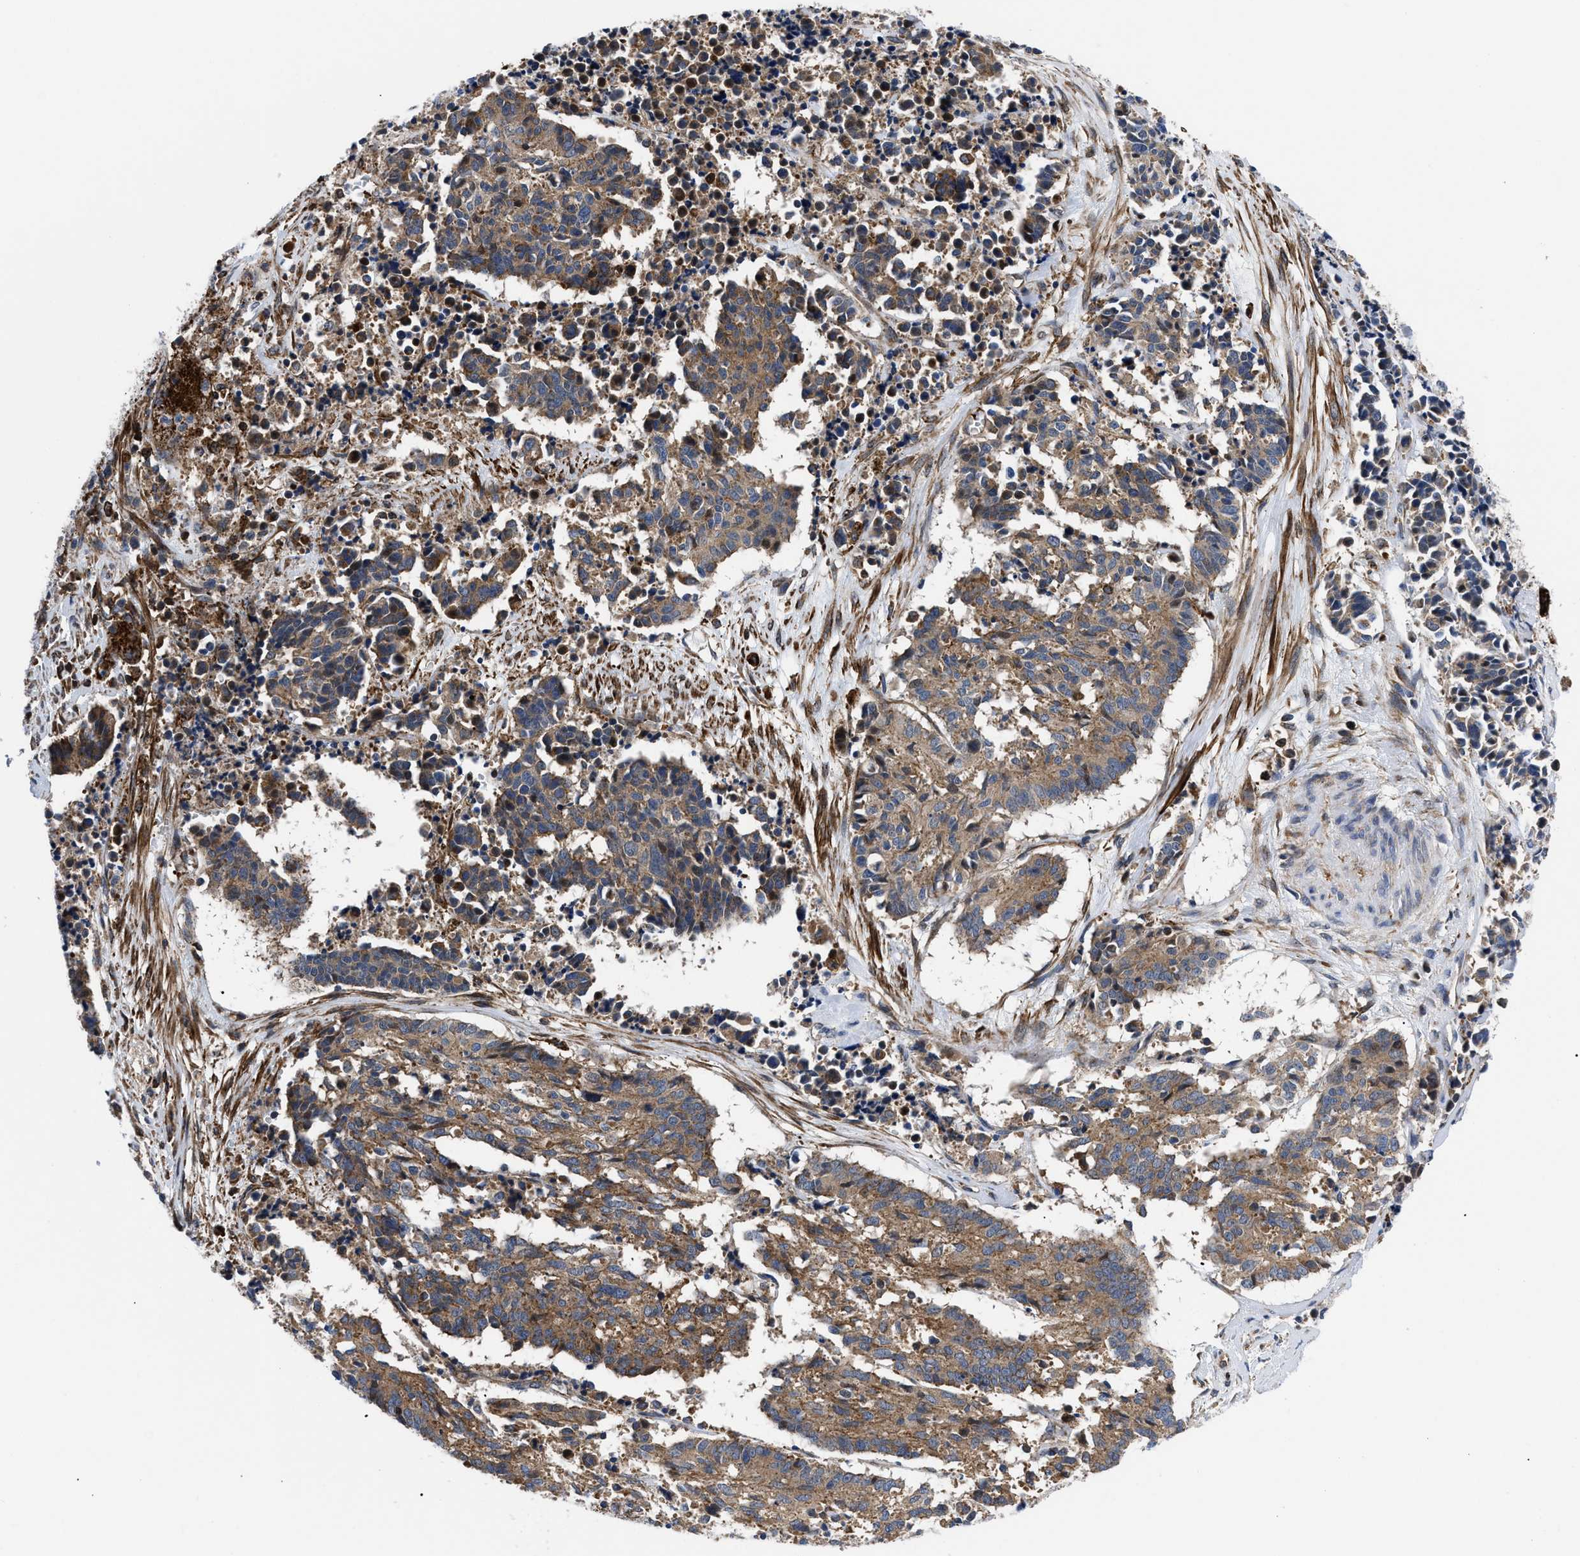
{"staining": {"intensity": "moderate", "quantity": ">75%", "location": "cytoplasmic/membranous"}, "tissue": "cervical cancer", "cell_type": "Tumor cells", "image_type": "cancer", "snomed": [{"axis": "morphology", "description": "Squamous cell carcinoma, NOS"}, {"axis": "topography", "description": "Cervix"}], "caption": "This is a photomicrograph of IHC staining of cervical cancer (squamous cell carcinoma), which shows moderate staining in the cytoplasmic/membranous of tumor cells.", "gene": "SPAST", "patient": {"sex": "female", "age": 35}}